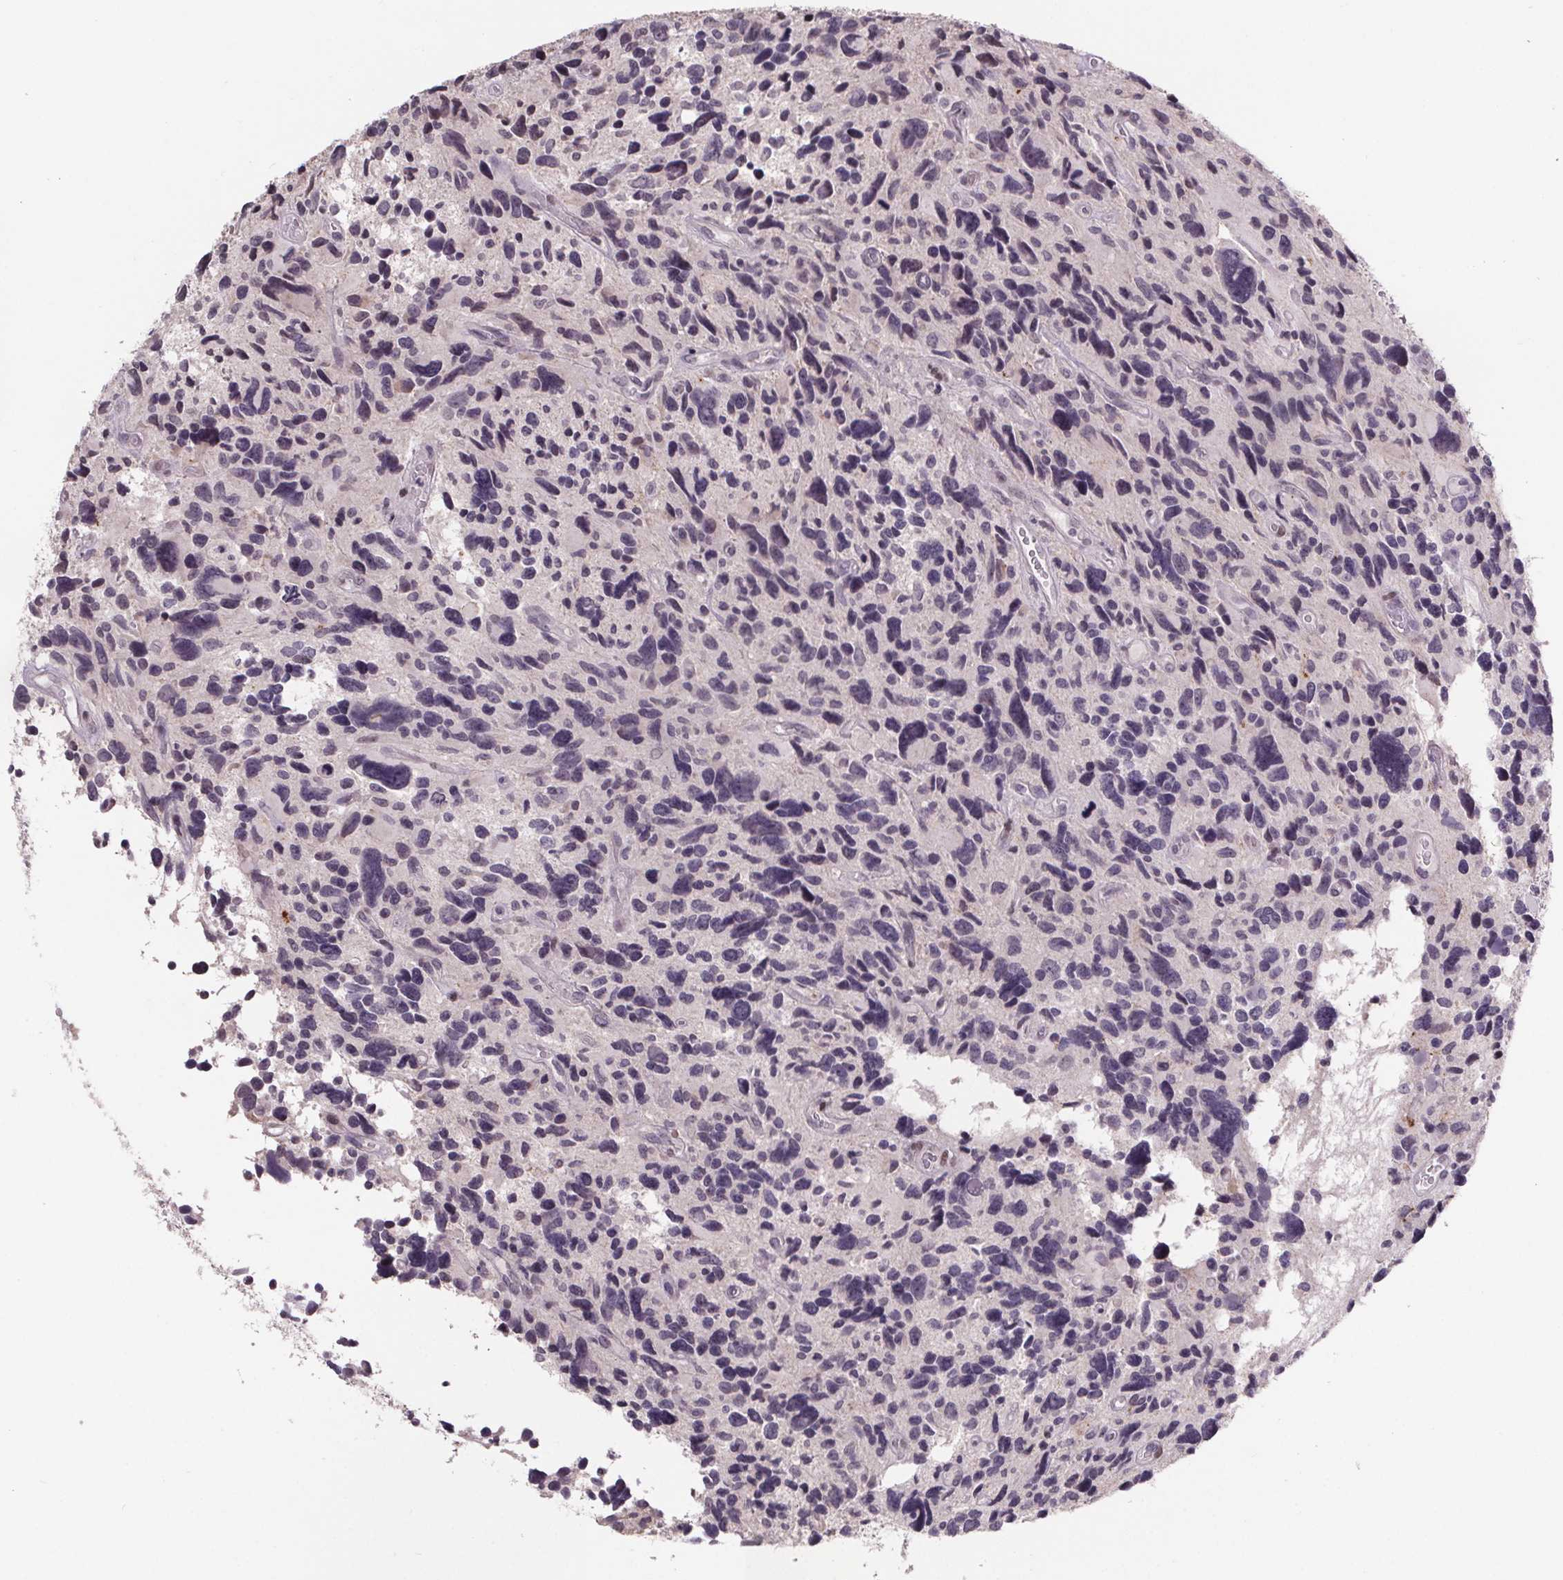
{"staining": {"intensity": "negative", "quantity": "none", "location": "none"}, "tissue": "glioma", "cell_type": "Tumor cells", "image_type": "cancer", "snomed": [{"axis": "morphology", "description": "Glioma, malignant, High grade"}, {"axis": "topography", "description": "Brain"}], "caption": "The photomicrograph reveals no significant staining in tumor cells of malignant high-grade glioma.", "gene": "NKX6-1", "patient": {"sex": "male", "age": 46}}